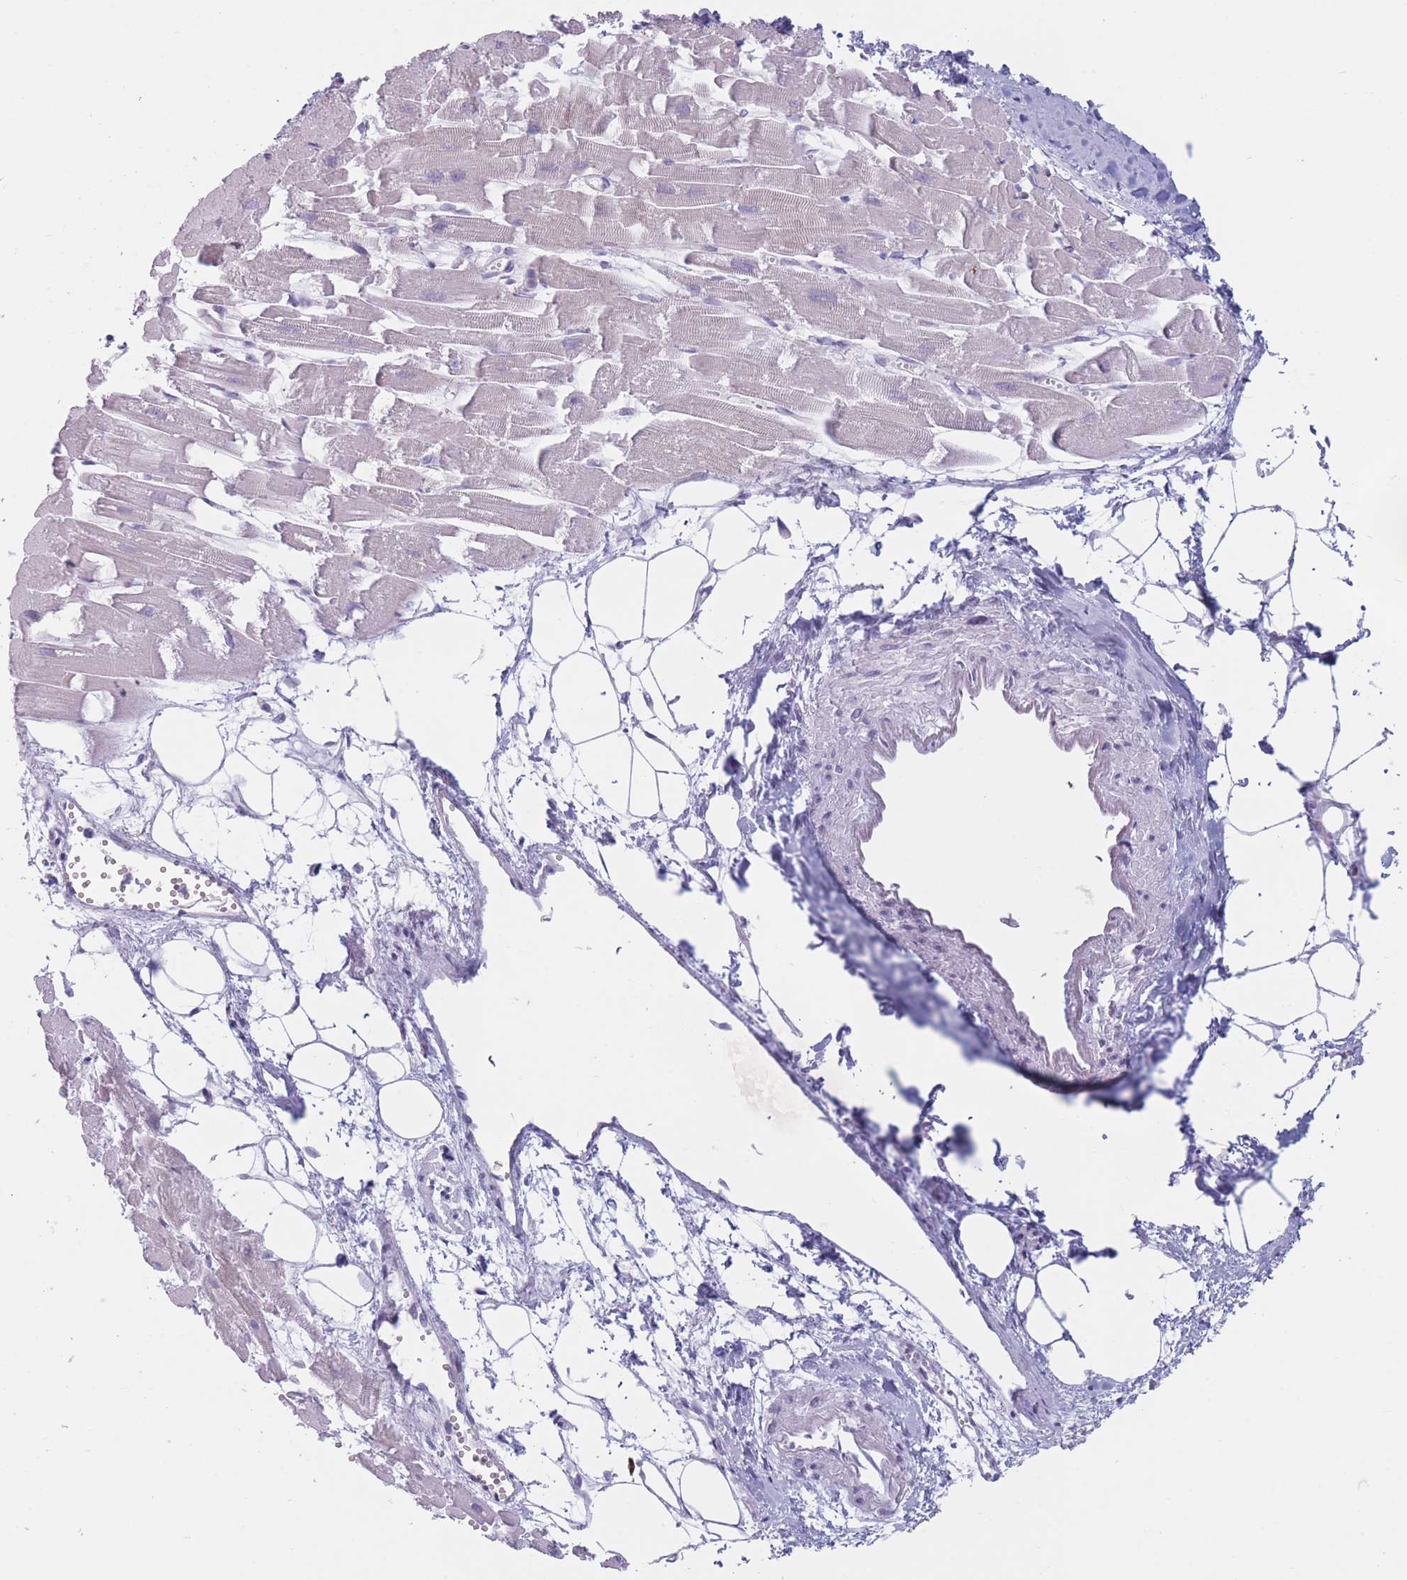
{"staining": {"intensity": "negative", "quantity": "none", "location": "none"}, "tissue": "heart muscle", "cell_type": "Cardiomyocytes", "image_type": "normal", "snomed": [{"axis": "morphology", "description": "Normal tissue, NOS"}, {"axis": "topography", "description": "Heart"}], "caption": "Protein analysis of unremarkable heart muscle reveals no significant positivity in cardiomyocytes. The staining is performed using DAB brown chromogen with nuclei counter-stained in using hematoxylin.", "gene": "PLEKHG2", "patient": {"sex": "female", "age": 64}}